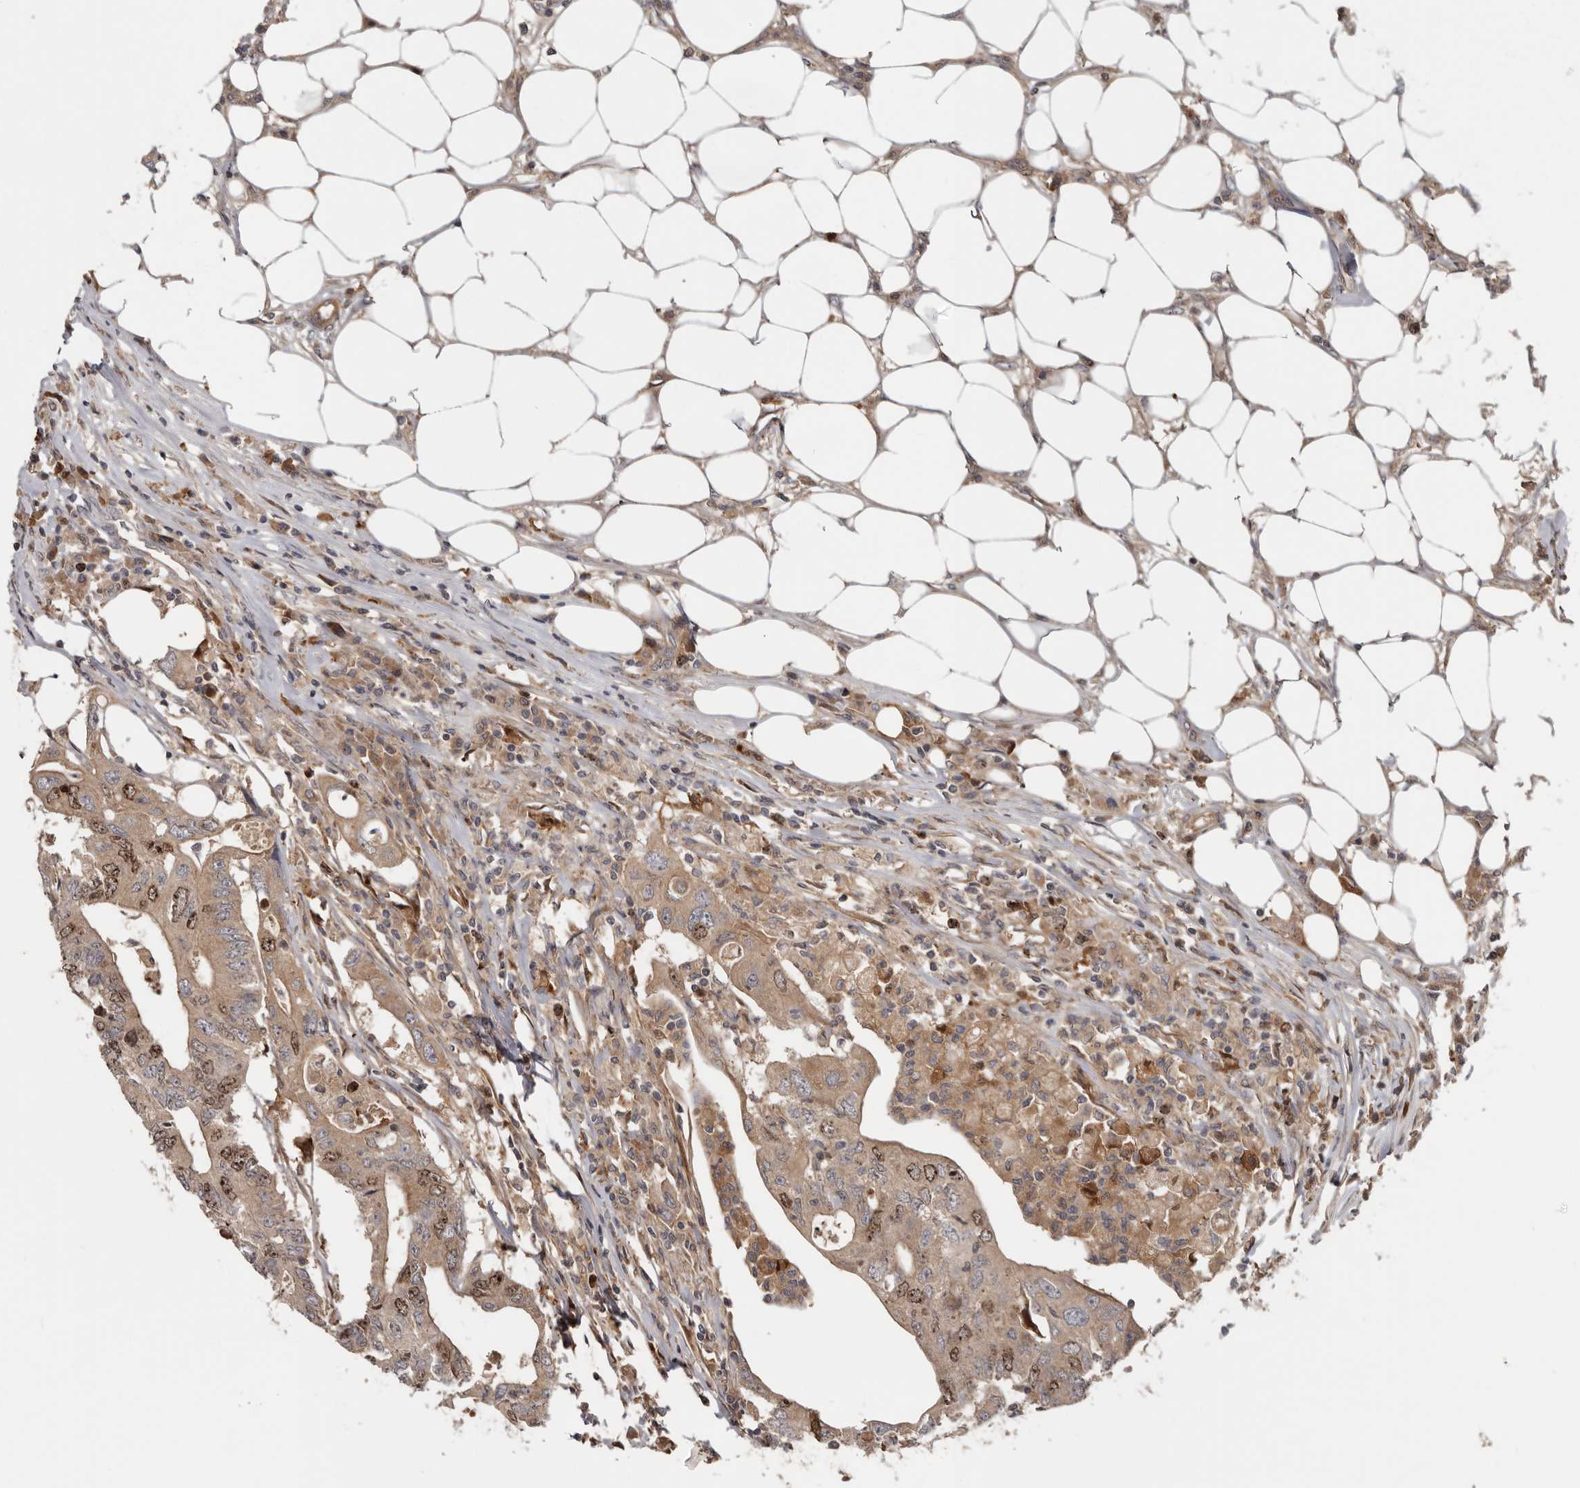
{"staining": {"intensity": "moderate", "quantity": "25%-75%", "location": "nuclear"}, "tissue": "colorectal cancer", "cell_type": "Tumor cells", "image_type": "cancer", "snomed": [{"axis": "morphology", "description": "Adenocarcinoma, NOS"}, {"axis": "topography", "description": "Colon"}], "caption": "Immunohistochemistry of colorectal cancer demonstrates medium levels of moderate nuclear positivity in about 25%-75% of tumor cells.", "gene": "CDCA8", "patient": {"sex": "male", "age": 71}}